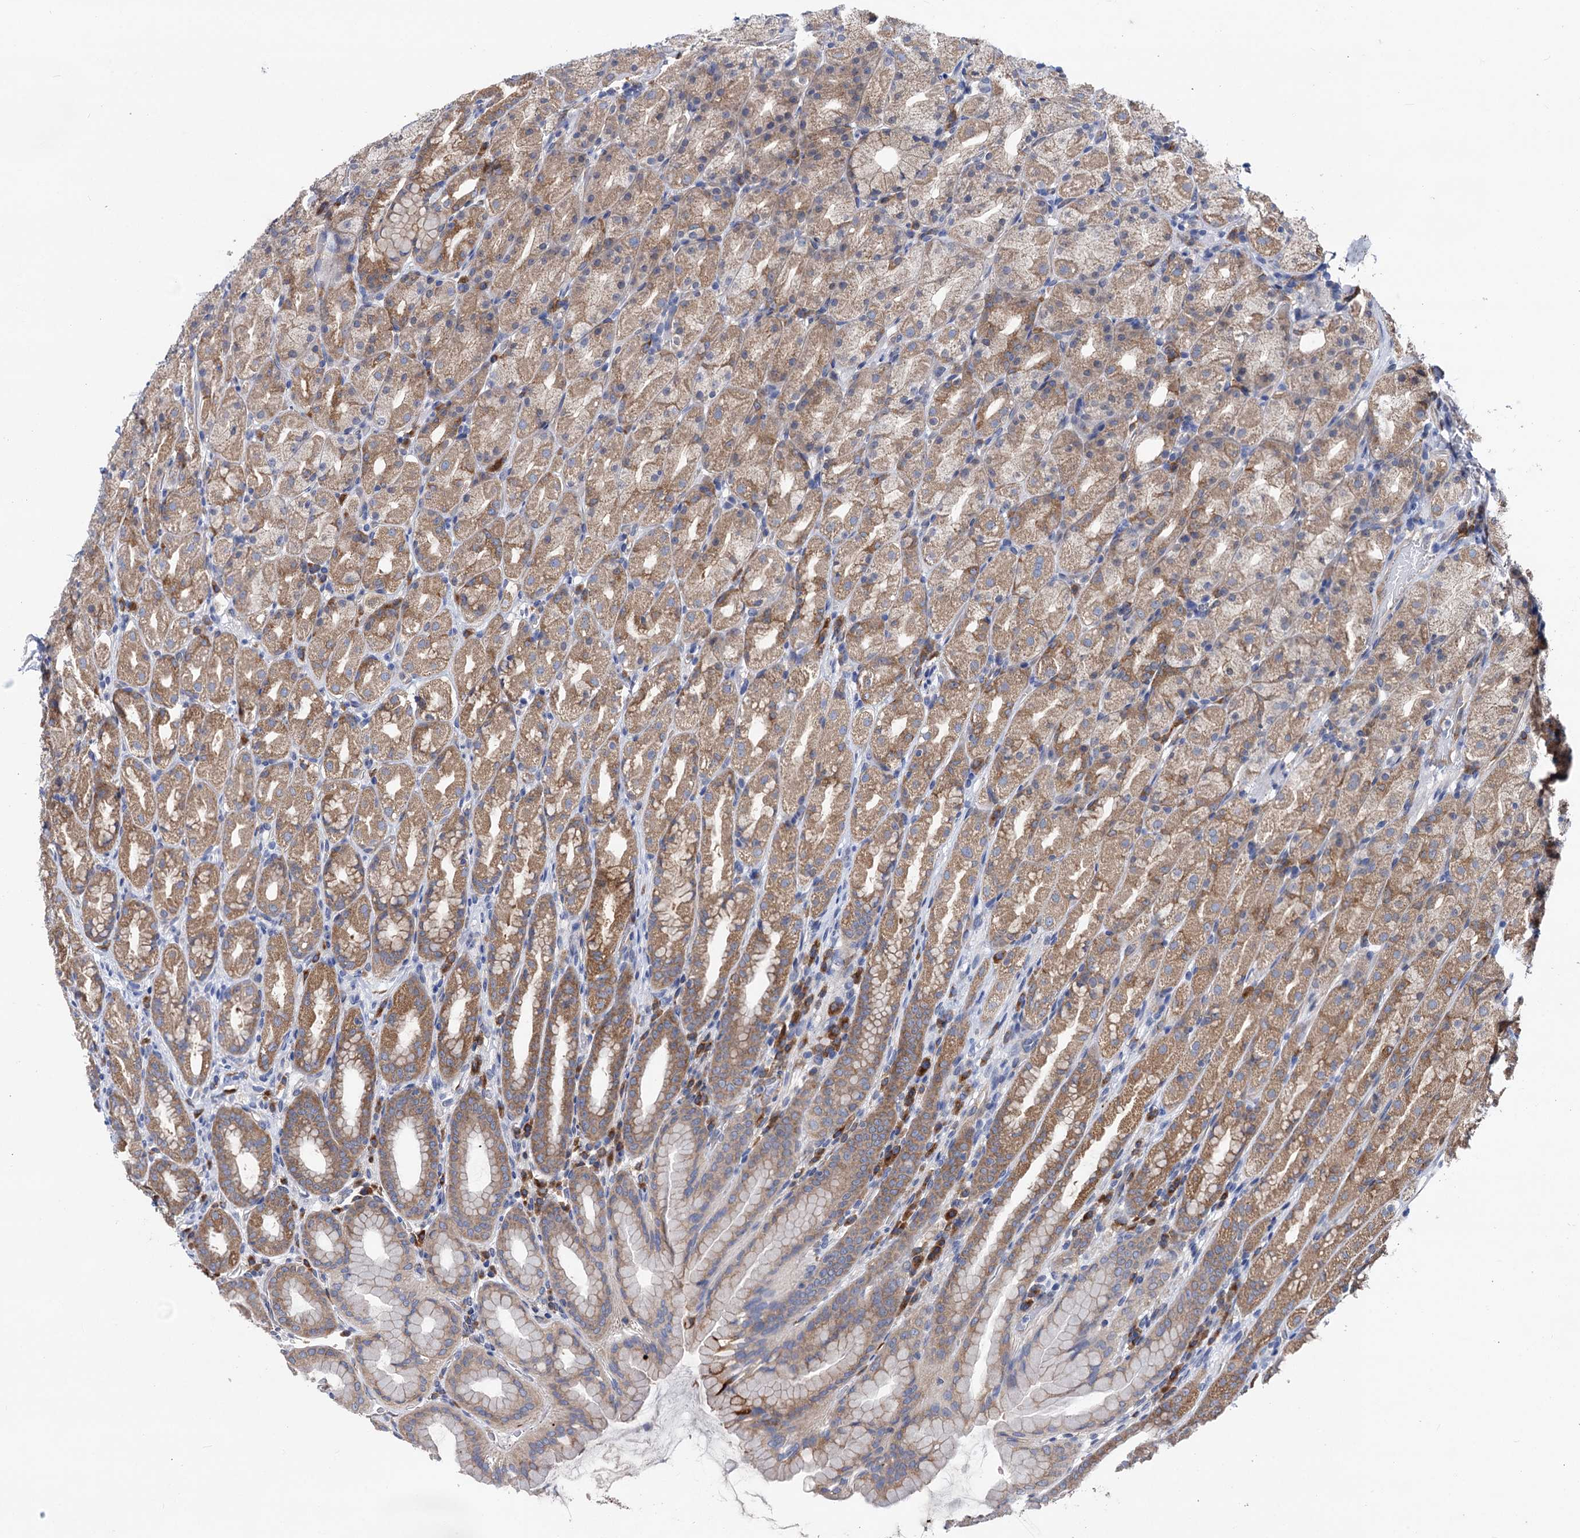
{"staining": {"intensity": "moderate", "quantity": ">75%", "location": "cytoplasmic/membranous"}, "tissue": "stomach", "cell_type": "Glandular cells", "image_type": "normal", "snomed": [{"axis": "morphology", "description": "Normal tissue, NOS"}, {"axis": "topography", "description": "Stomach, upper"}], "caption": "Stomach stained with a brown dye displays moderate cytoplasmic/membranous positive positivity in approximately >75% of glandular cells.", "gene": "ZNRD2", "patient": {"sex": "male", "age": 68}}